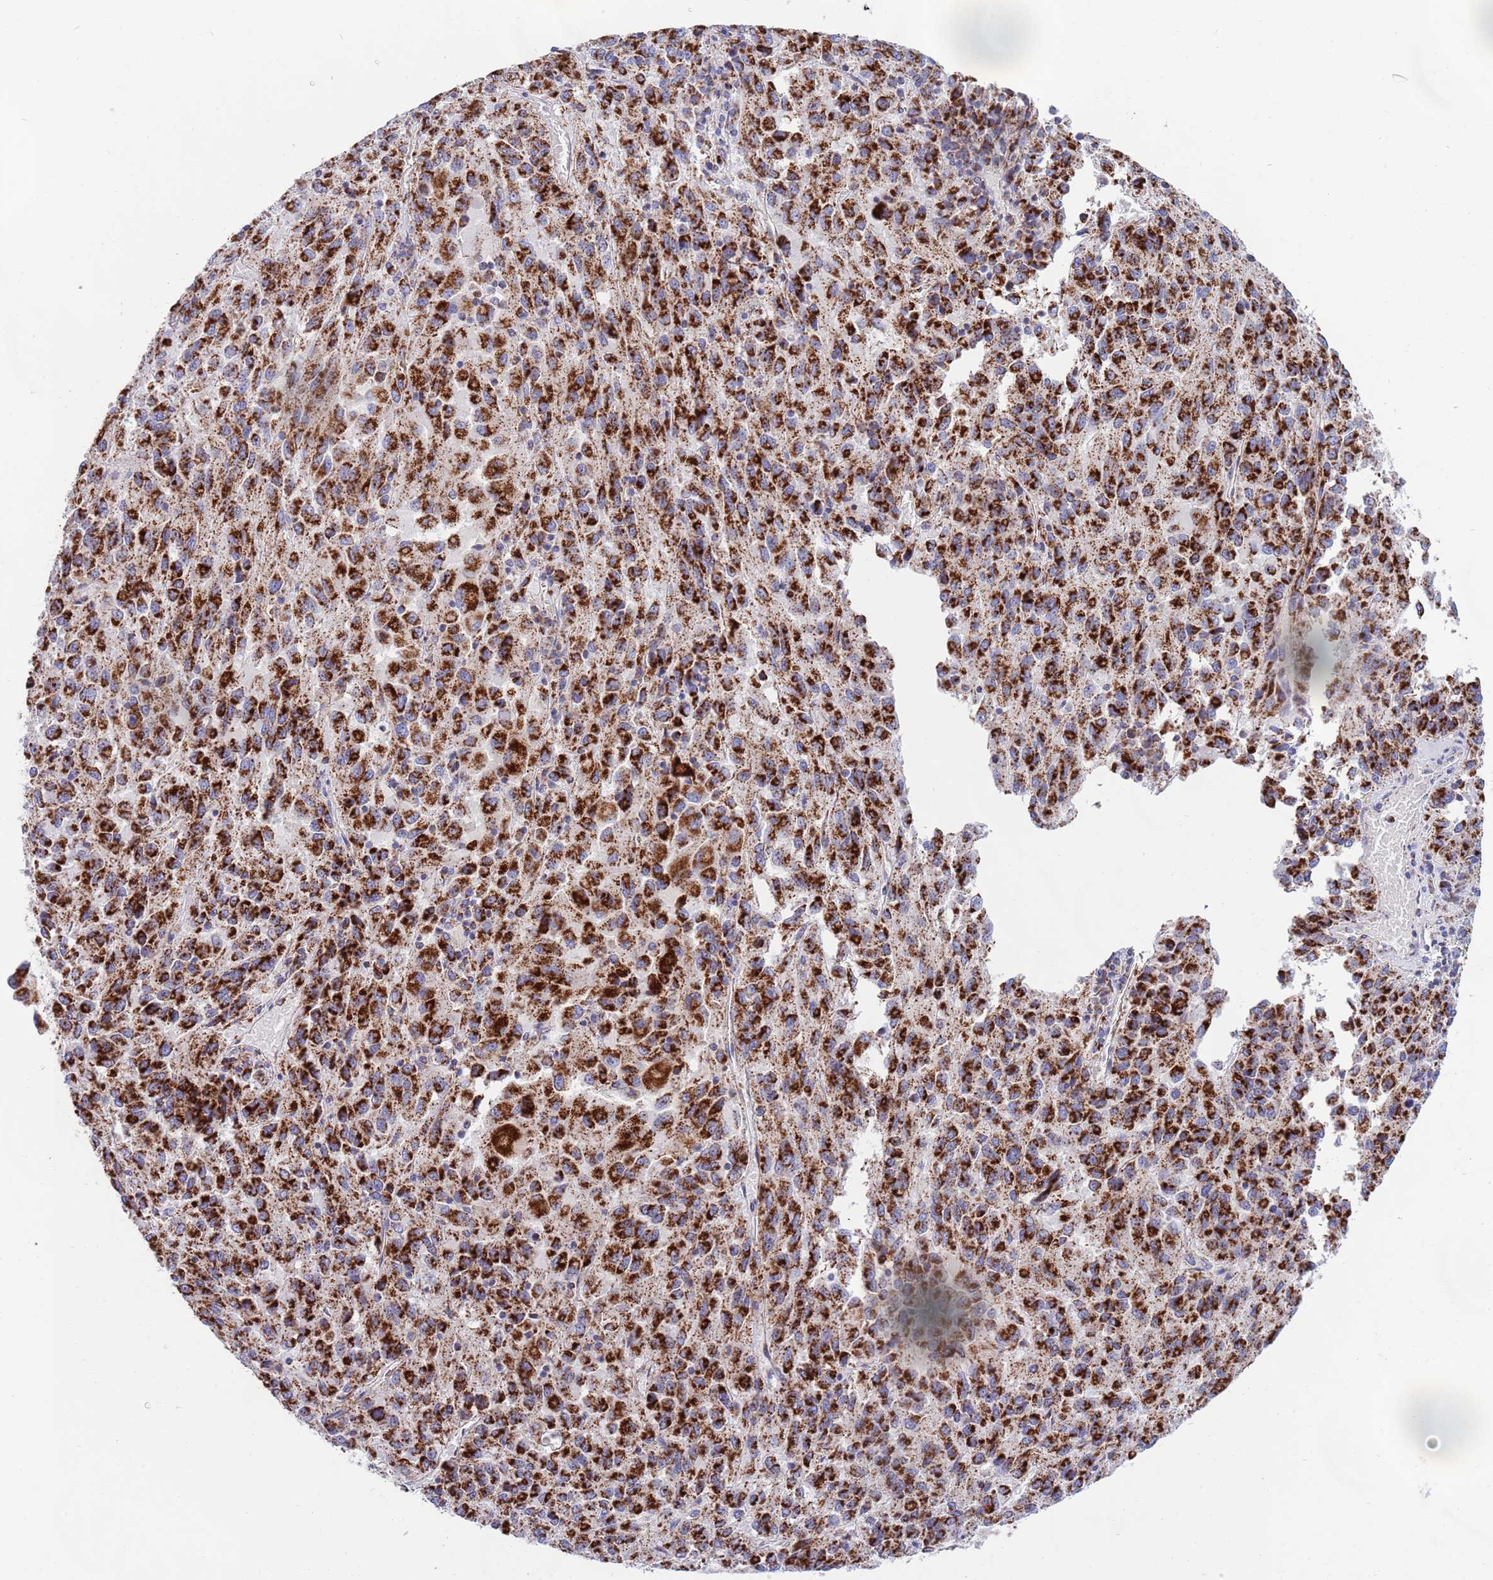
{"staining": {"intensity": "strong", "quantity": ">75%", "location": "cytoplasmic/membranous"}, "tissue": "melanoma", "cell_type": "Tumor cells", "image_type": "cancer", "snomed": [{"axis": "morphology", "description": "Malignant melanoma, Metastatic site"}, {"axis": "topography", "description": "Lung"}], "caption": "DAB immunohistochemical staining of malignant melanoma (metastatic site) shows strong cytoplasmic/membranous protein staining in approximately >75% of tumor cells. (DAB (3,3'-diaminobenzidine) IHC, brown staining for protein, blue staining for nuclei).", "gene": "EMC8", "patient": {"sex": "male", "age": 64}}